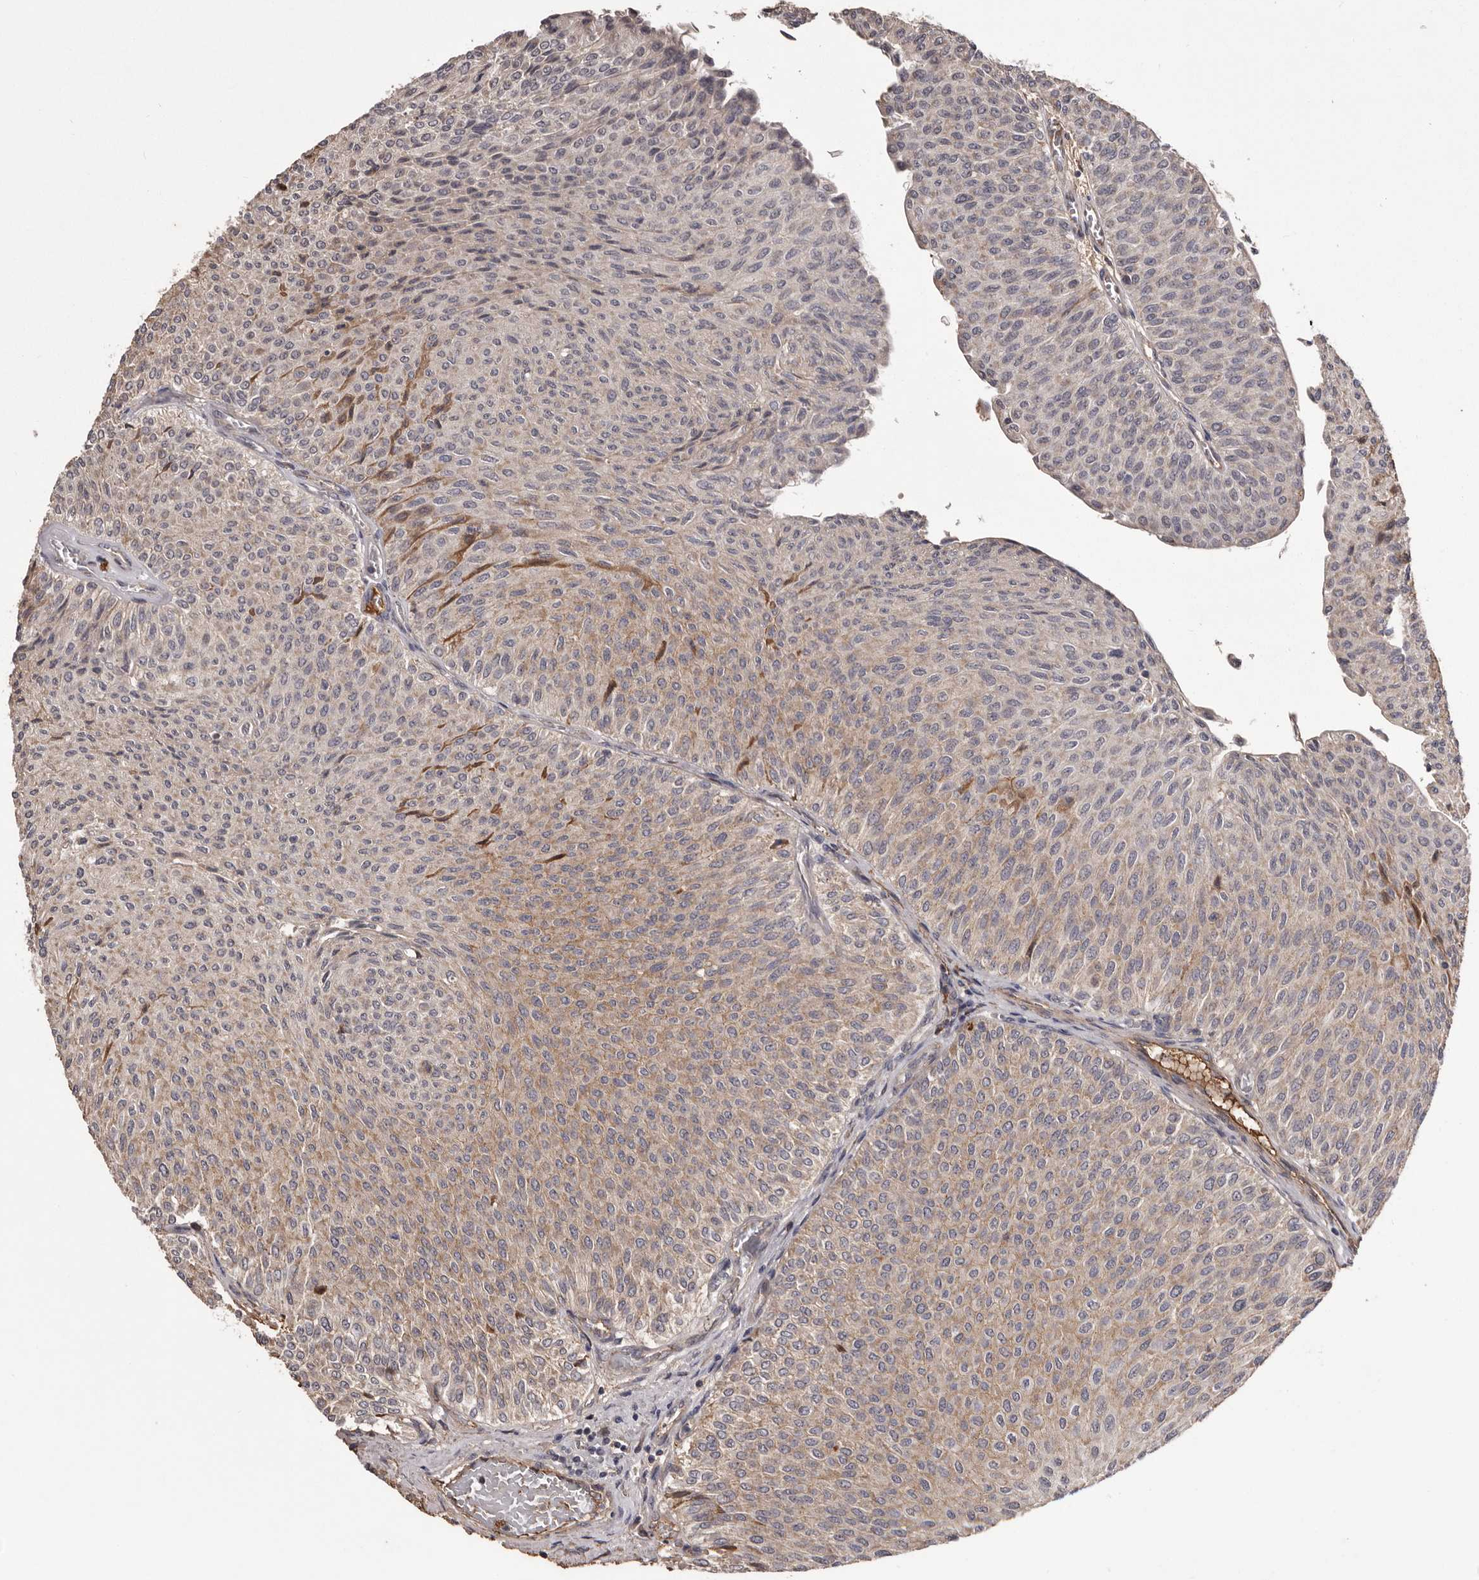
{"staining": {"intensity": "moderate", "quantity": ">75%", "location": "cytoplasmic/membranous"}, "tissue": "urothelial cancer", "cell_type": "Tumor cells", "image_type": "cancer", "snomed": [{"axis": "morphology", "description": "Urothelial carcinoma, Low grade"}, {"axis": "topography", "description": "Urinary bladder"}], "caption": "Protein expression by immunohistochemistry (IHC) shows moderate cytoplasmic/membranous staining in about >75% of tumor cells in urothelial carcinoma (low-grade).", "gene": "CYP1B1", "patient": {"sex": "male", "age": 78}}